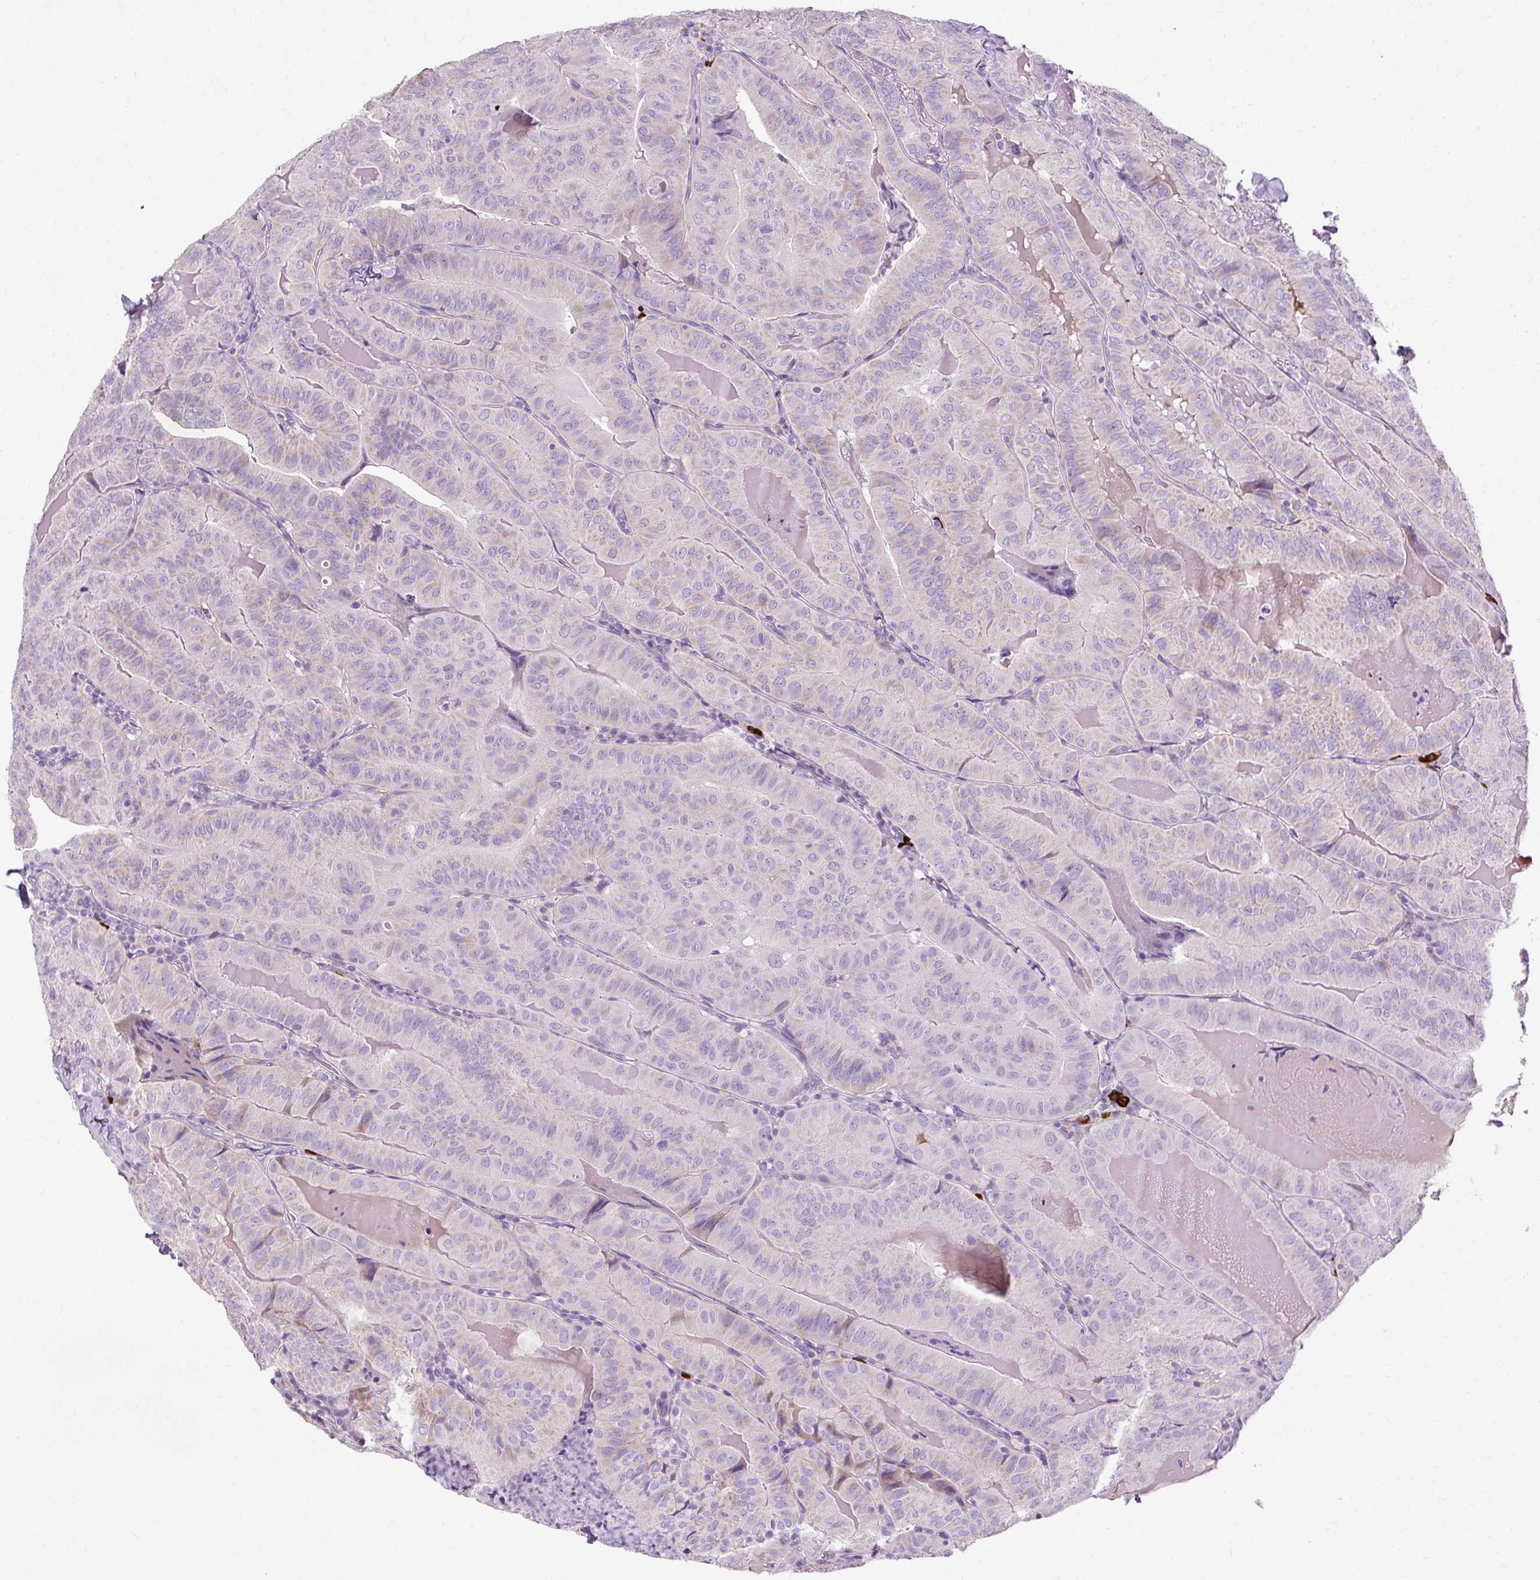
{"staining": {"intensity": "negative", "quantity": "none", "location": "none"}, "tissue": "thyroid cancer", "cell_type": "Tumor cells", "image_type": "cancer", "snomed": [{"axis": "morphology", "description": "Papillary adenocarcinoma, NOS"}, {"axis": "topography", "description": "Thyroid gland"}], "caption": "The micrograph exhibits no significant positivity in tumor cells of papillary adenocarcinoma (thyroid).", "gene": "ARRDC2", "patient": {"sex": "female", "age": 68}}